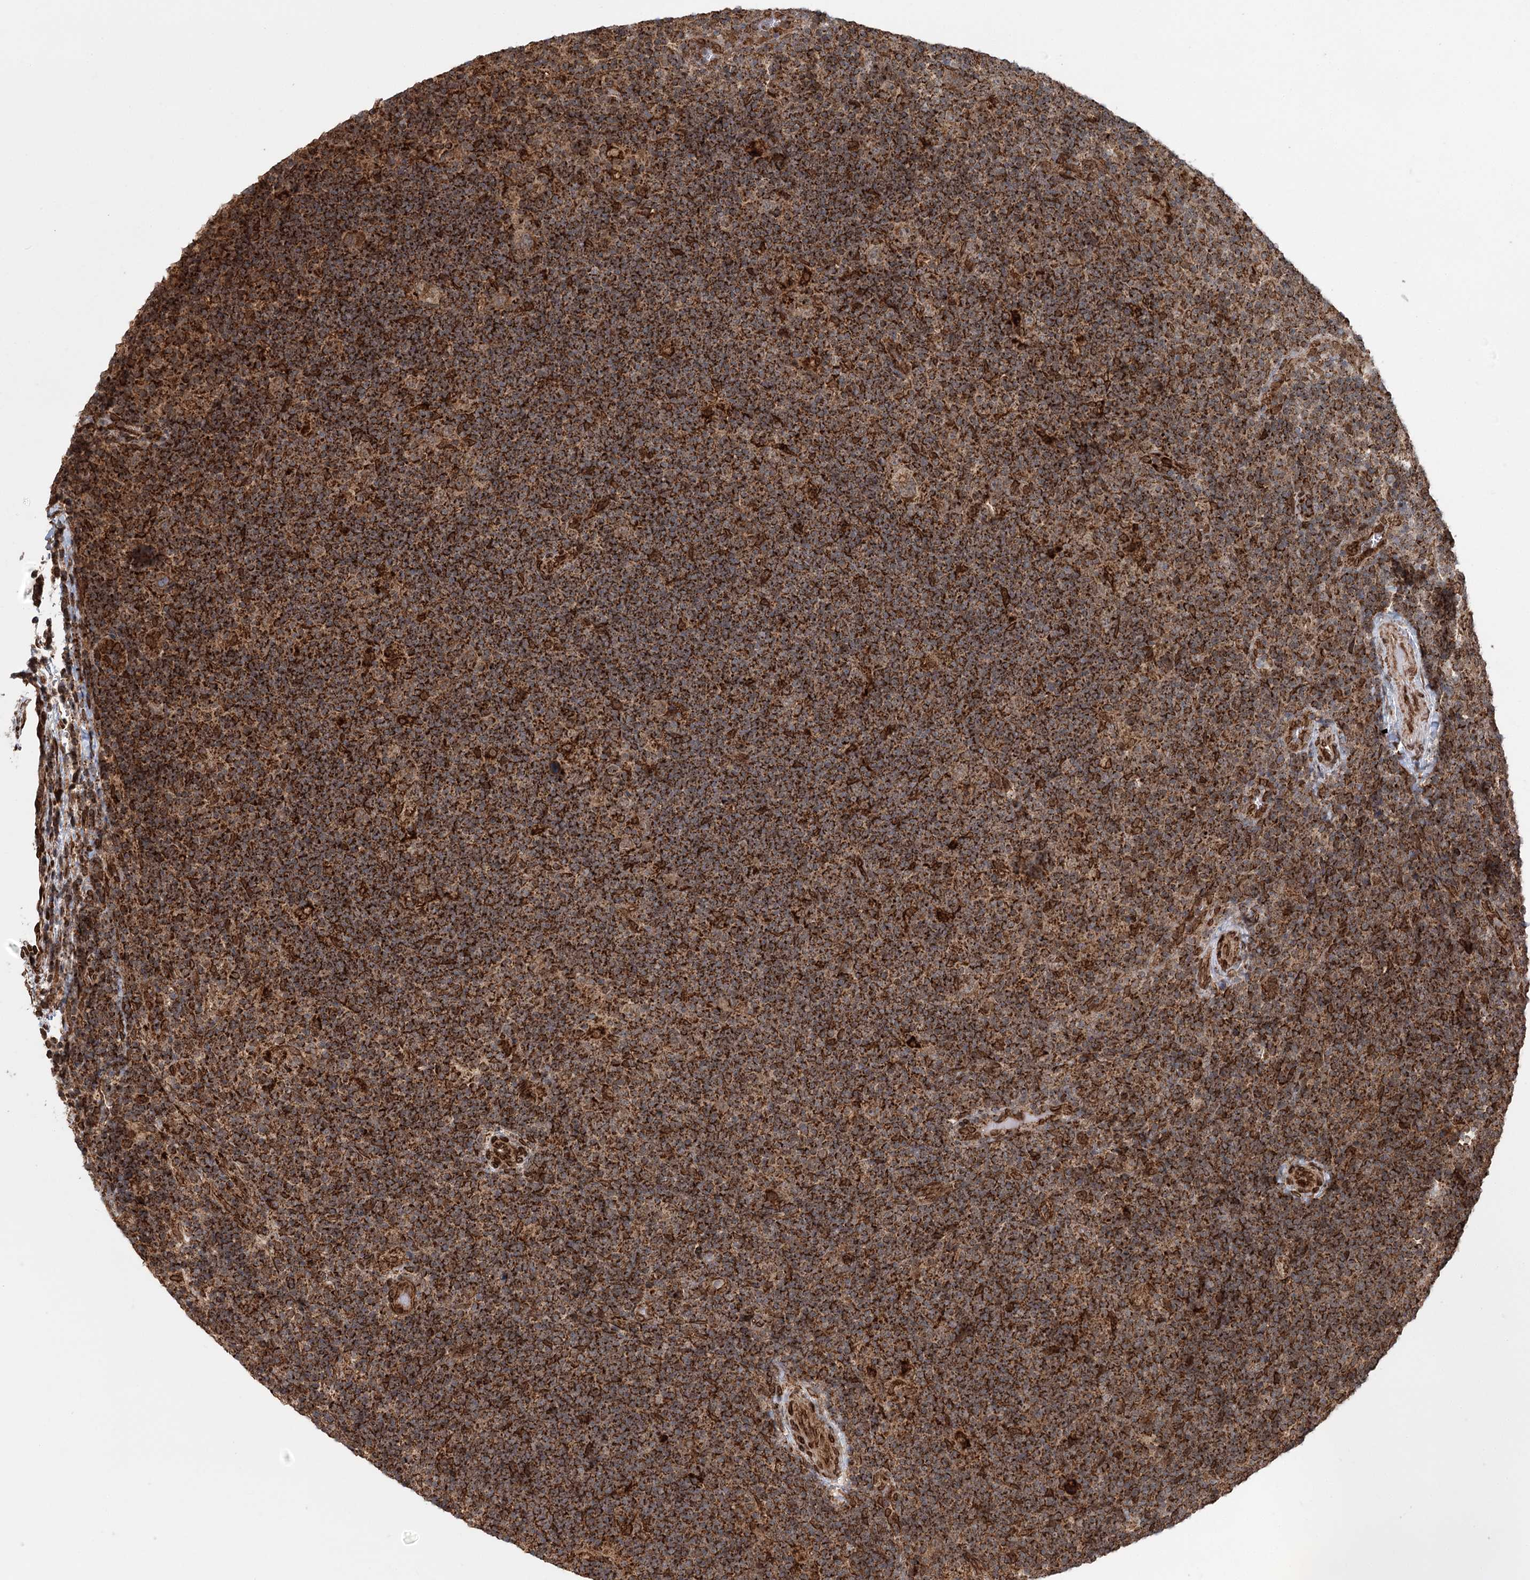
{"staining": {"intensity": "moderate", "quantity": ">75%", "location": "cytoplasmic/membranous"}, "tissue": "lymphoma", "cell_type": "Tumor cells", "image_type": "cancer", "snomed": [{"axis": "morphology", "description": "Hodgkin's disease, NOS"}, {"axis": "topography", "description": "Lymph node"}], "caption": "Brown immunohistochemical staining in human Hodgkin's disease displays moderate cytoplasmic/membranous positivity in about >75% of tumor cells.", "gene": "BCKDHA", "patient": {"sex": "female", "age": 57}}